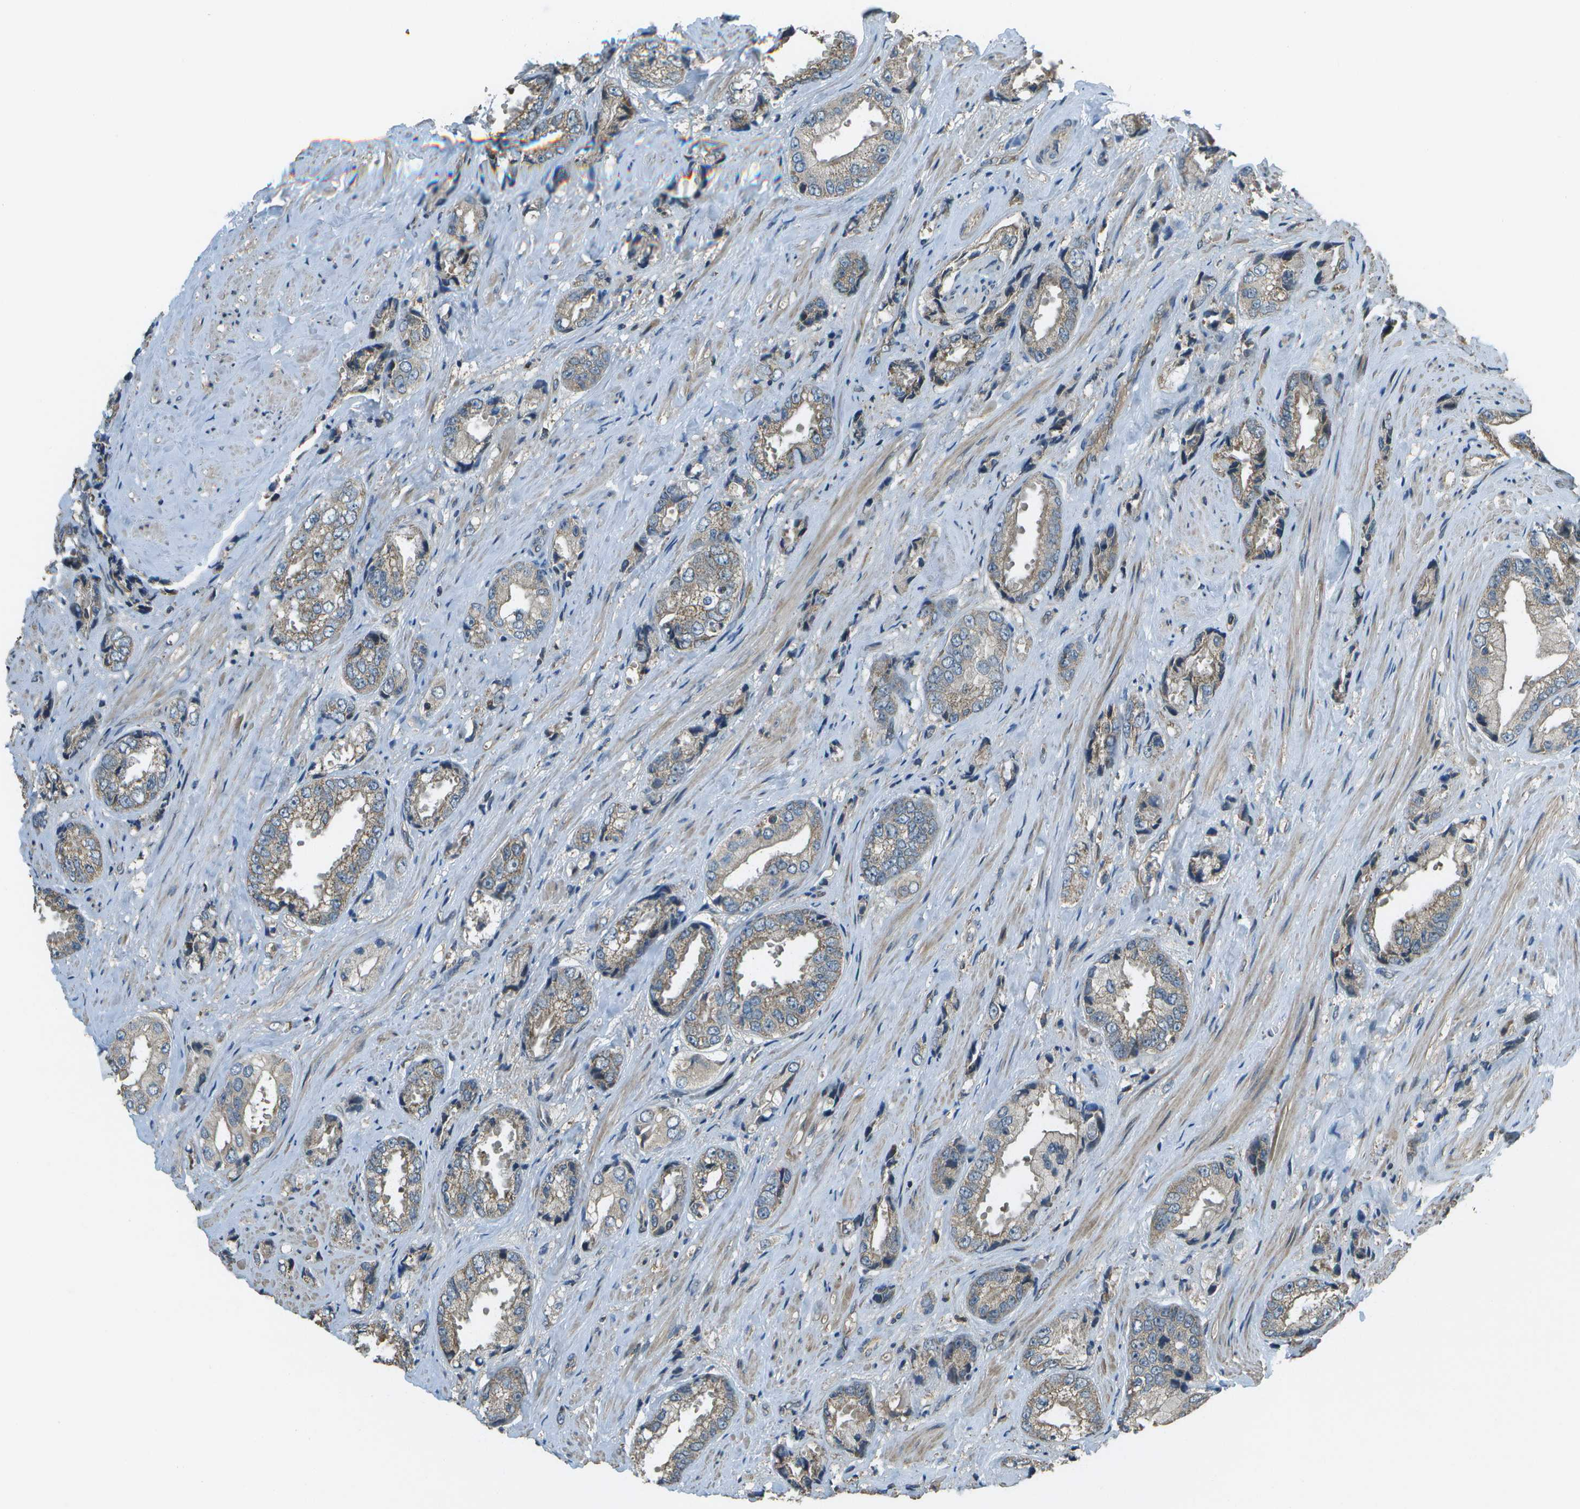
{"staining": {"intensity": "weak", "quantity": "25%-75%", "location": "cytoplasmic/membranous"}, "tissue": "prostate cancer", "cell_type": "Tumor cells", "image_type": "cancer", "snomed": [{"axis": "morphology", "description": "Adenocarcinoma, High grade"}, {"axis": "topography", "description": "Prostate"}], "caption": "Protein staining demonstrates weak cytoplasmic/membranous expression in about 25%-75% of tumor cells in prostate cancer.", "gene": "PLPBP", "patient": {"sex": "male", "age": 61}}